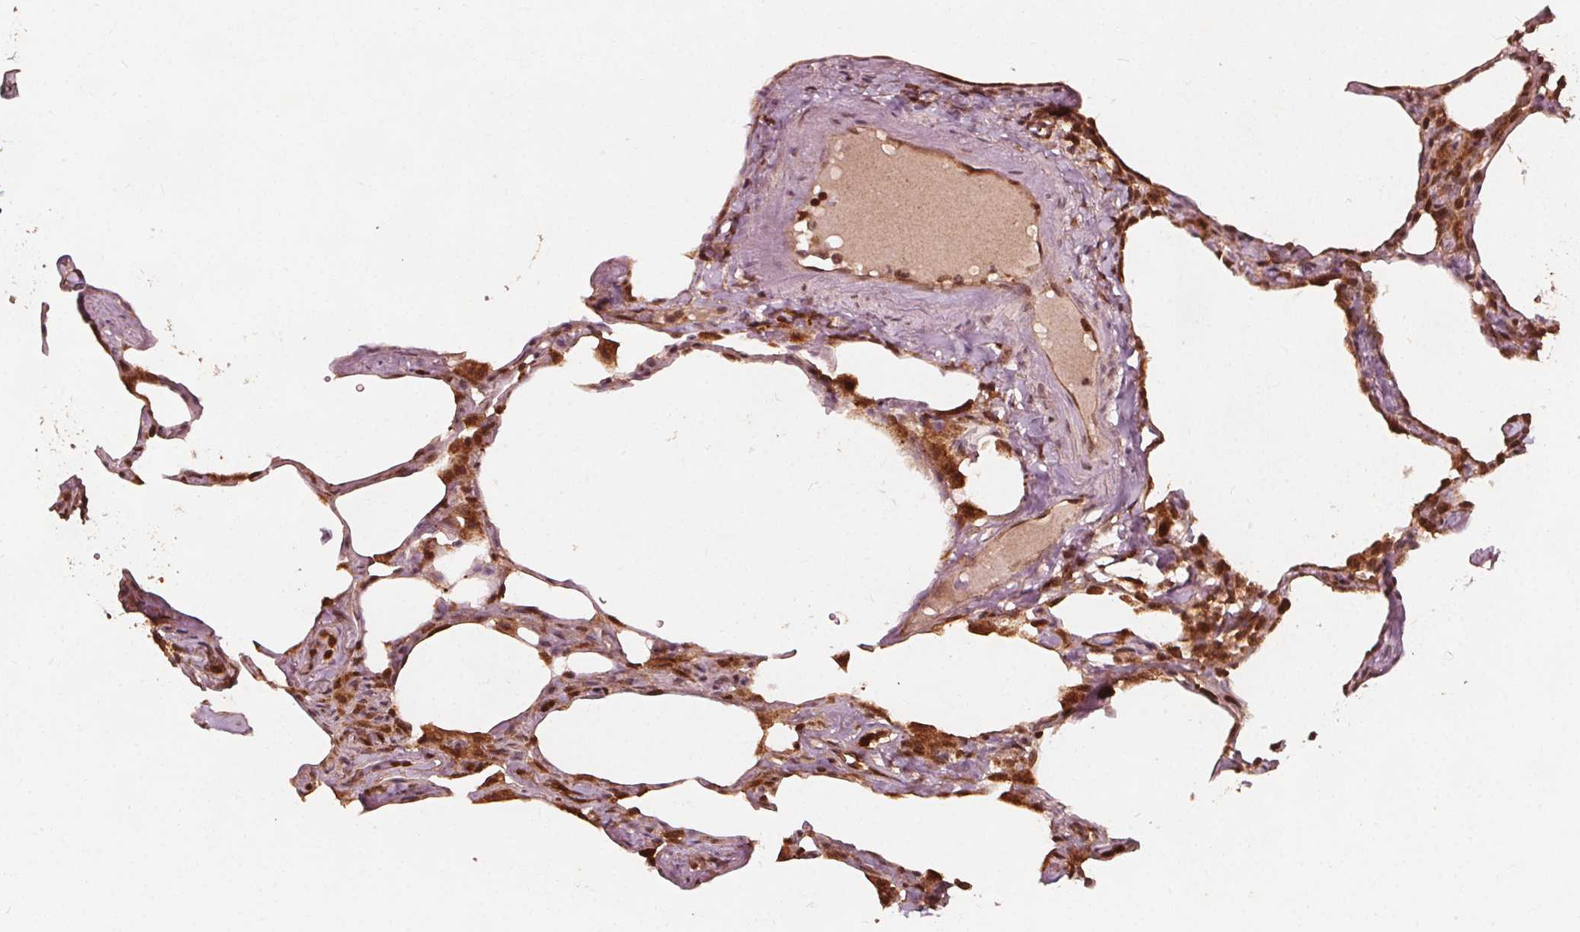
{"staining": {"intensity": "strong", "quantity": ">75%", "location": "cytoplasmic/membranous,nuclear"}, "tissue": "lung", "cell_type": "Alveolar cells", "image_type": "normal", "snomed": [{"axis": "morphology", "description": "Normal tissue, NOS"}, {"axis": "topography", "description": "Lung"}], "caption": "Alveolar cells display strong cytoplasmic/membranous,nuclear expression in approximately >75% of cells in benign lung.", "gene": "AIP", "patient": {"sex": "male", "age": 65}}